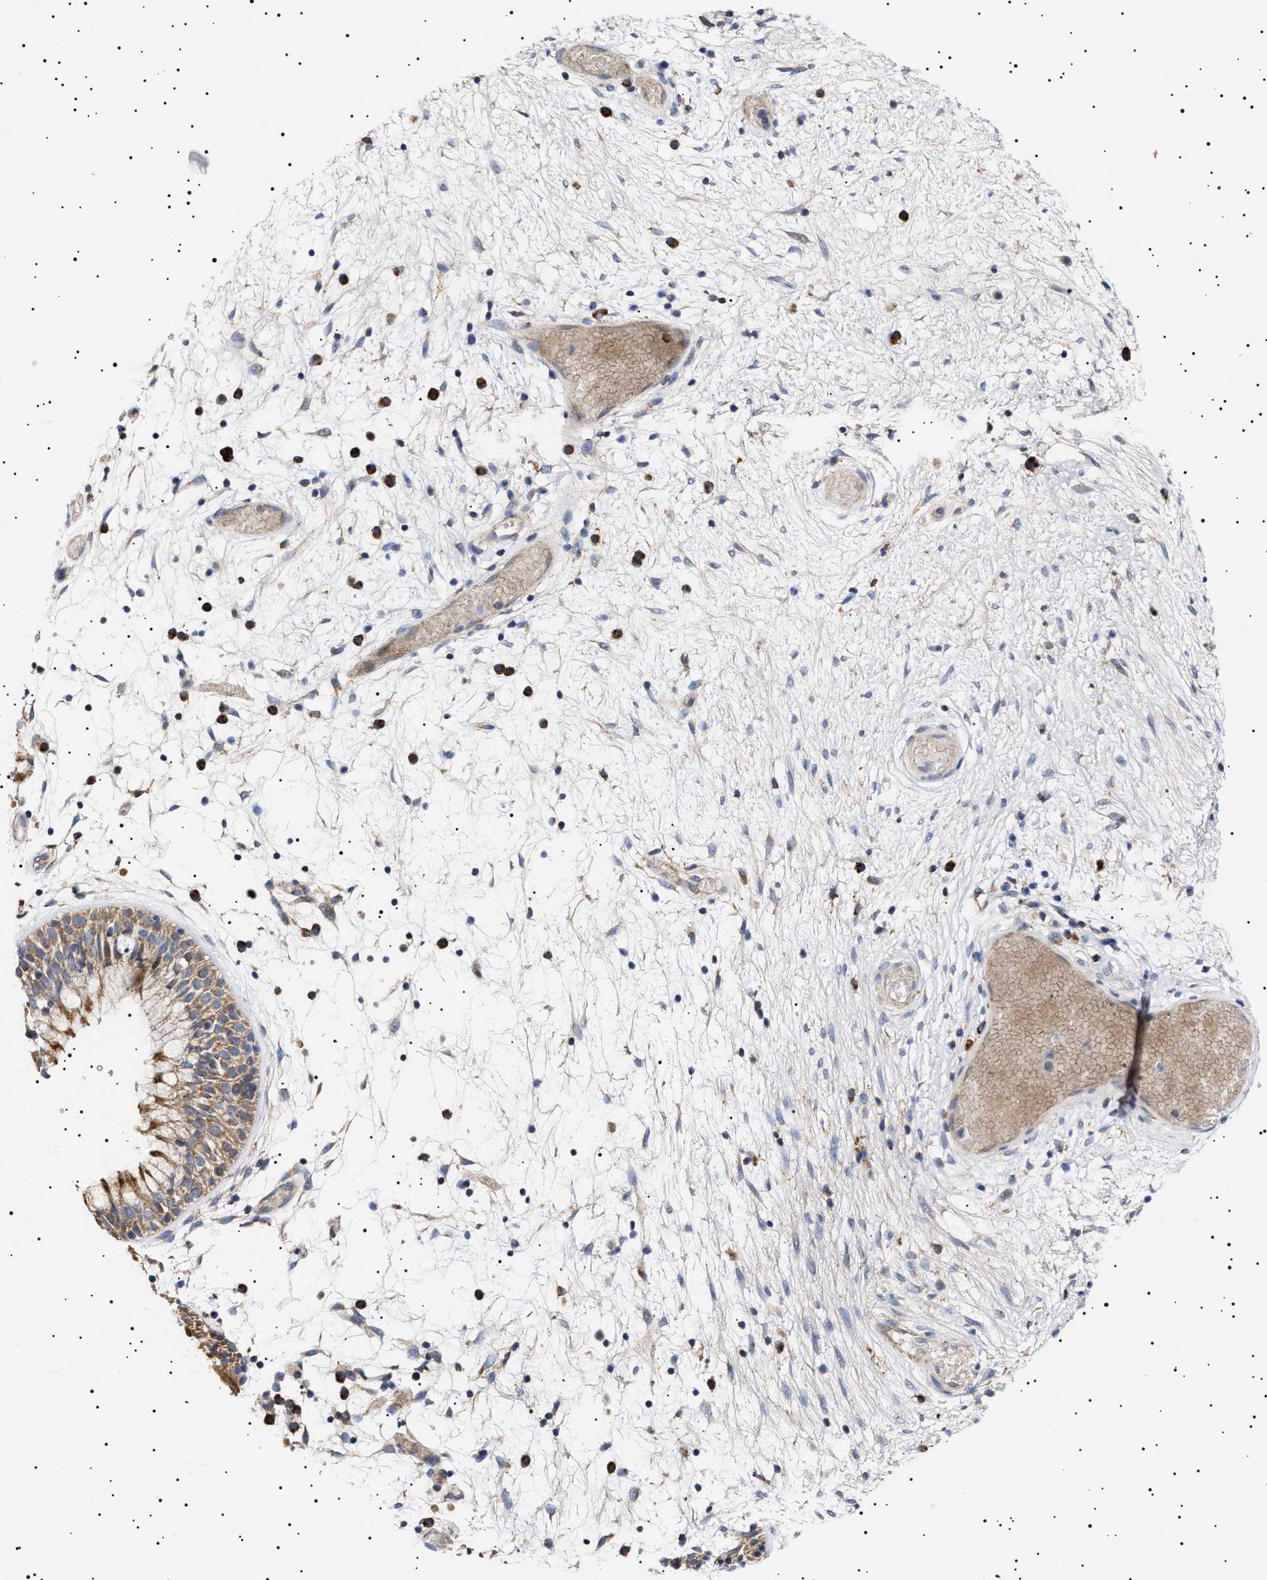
{"staining": {"intensity": "moderate", "quantity": ">75%", "location": "cytoplasmic/membranous"}, "tissue": "nasopharynx", "cell_type": "Respiratory epithelial cells", "image_type": "normal", "snomed": [{"axis": "morphology", "description": "Normal tissue, NOS"}, {"axis": "morphology", "description": "Inflammation, NOS"}, {"axis": "topography", "description": "Nasopharynx"}], "caption": "This photomicrograph reveals immunohistochemistry staining of unremarkable nasopharynx, with medium moderate cytoplasmic/membranous expression in approximately >75% of respiratory epithelial cells.", "gene": "MRPL10", "patient": {"sex": "male", "age": 48}}